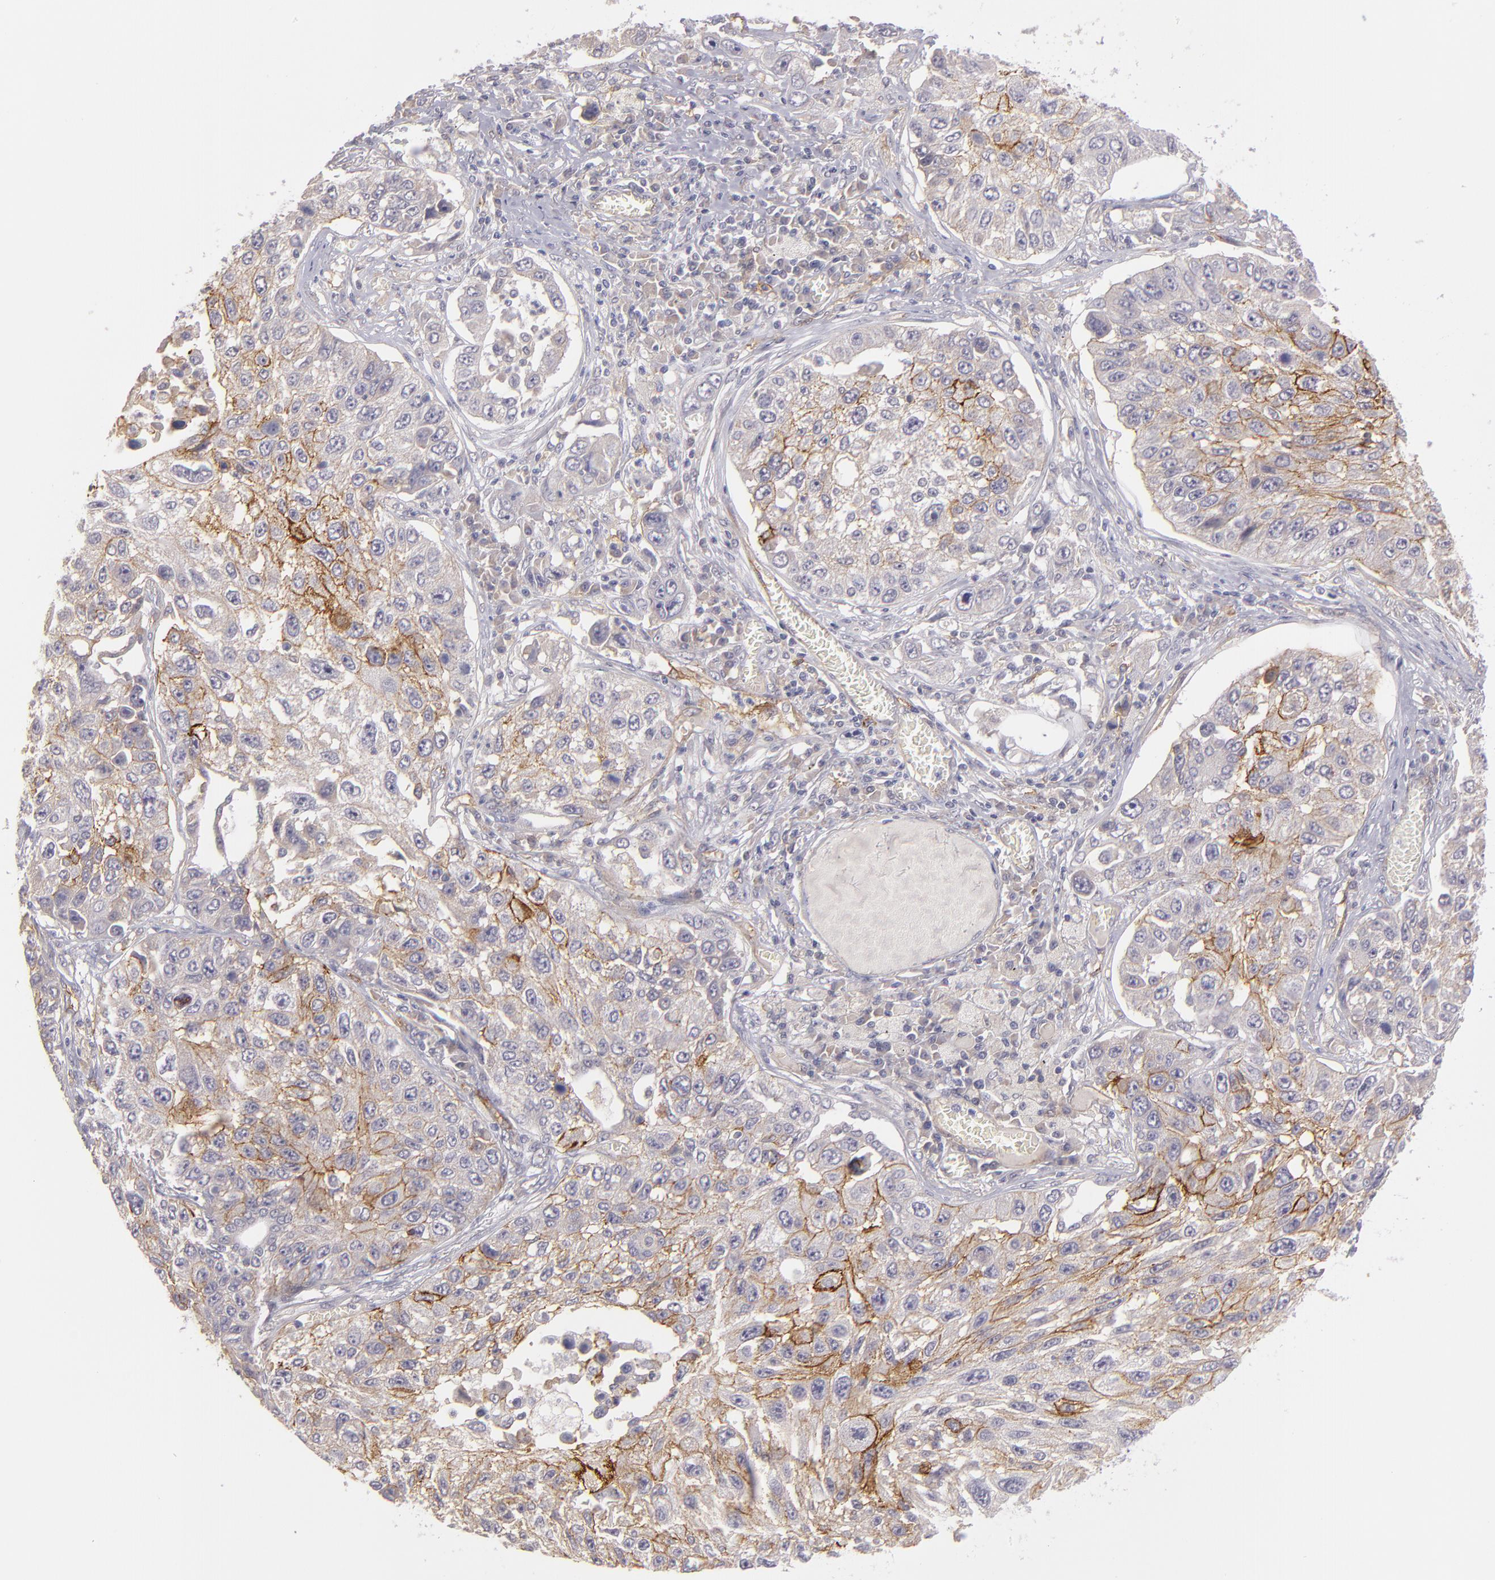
{"staining": {"intensity": "moderate", "quantity": "25%-75%", "location": "cytoplasmic/membranous"}, "tissue": "lung cancer", "cell_type": "Tumor cells", "image_type": "cancer", "snomed": [{"axis": "morphology", "description": "Squamous cell carcinoma, NOS"}, {"axis": "topography", "description": "Lung"}], "caption": "The immunohistochemical stain labels moderate cytoplasmic/membranous expression in tumor cells of lung squamous cell carcinoma tissue. (IHC, brightfield microscopy, high magnification).", "gene": "THBD", "patient": {"sex": "male", "age": 71}}